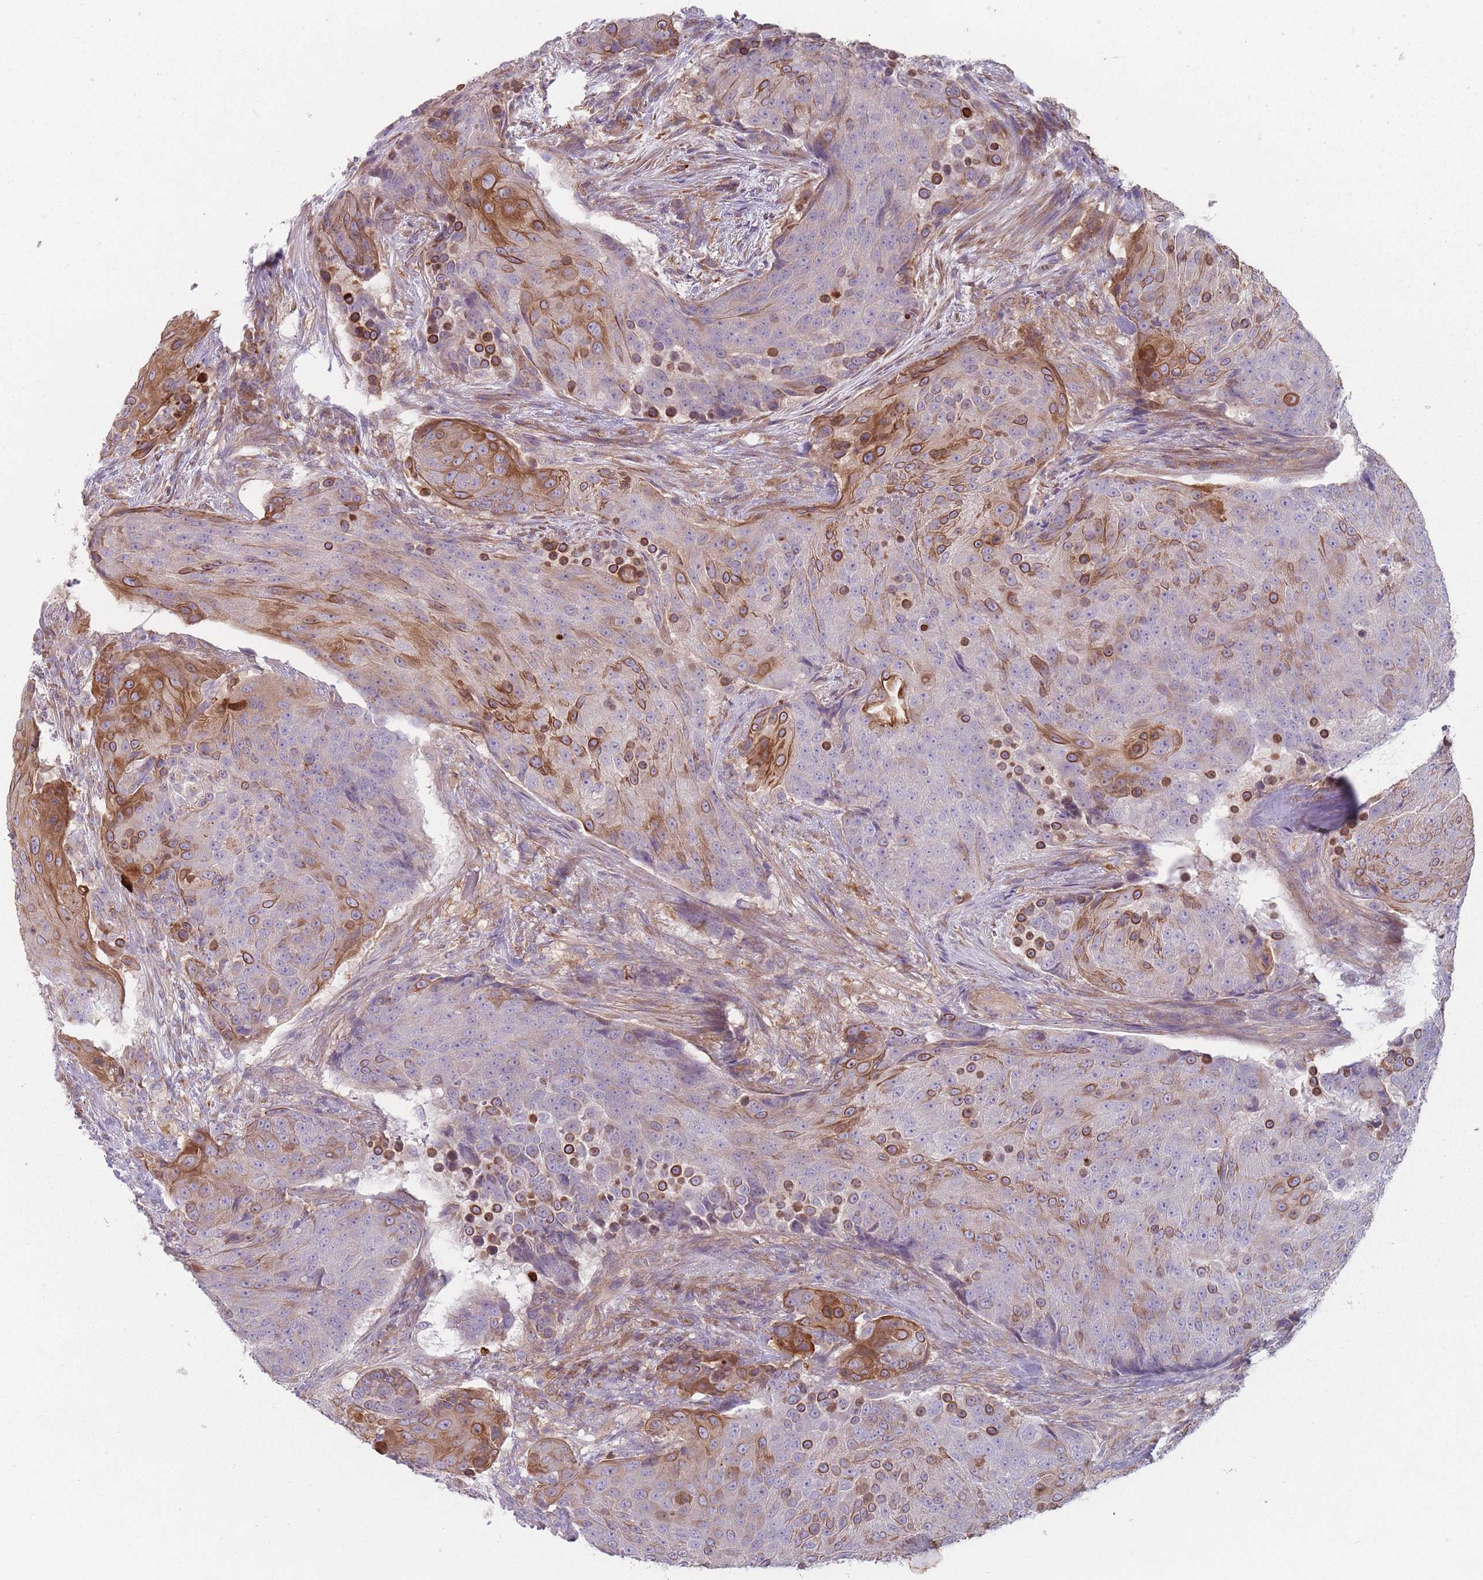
{"staining": {"intensity": "strong", "quantity": "25%-75%", "location": "cytoplasmic/membranous"}, "tissue": "urothelial cancer", "cell_type": "Tumor cells", "image_type": "cancer", "snomed": [{"axis": "morphology", "description": "Urothelial carcinoma, High grade"}, {"axis": "topography", "description": "Urinary bladder"}], "caption": "DAB immunohistochemical staining of human urothelial cancer reveals strong cytoplasmic/membranous protein expression in approximately 25%-75% of tumor cells. Nuclei are stained in blue.", "gene": "HSBP1L1", "patient": {"sex": "female", "age": 63}}